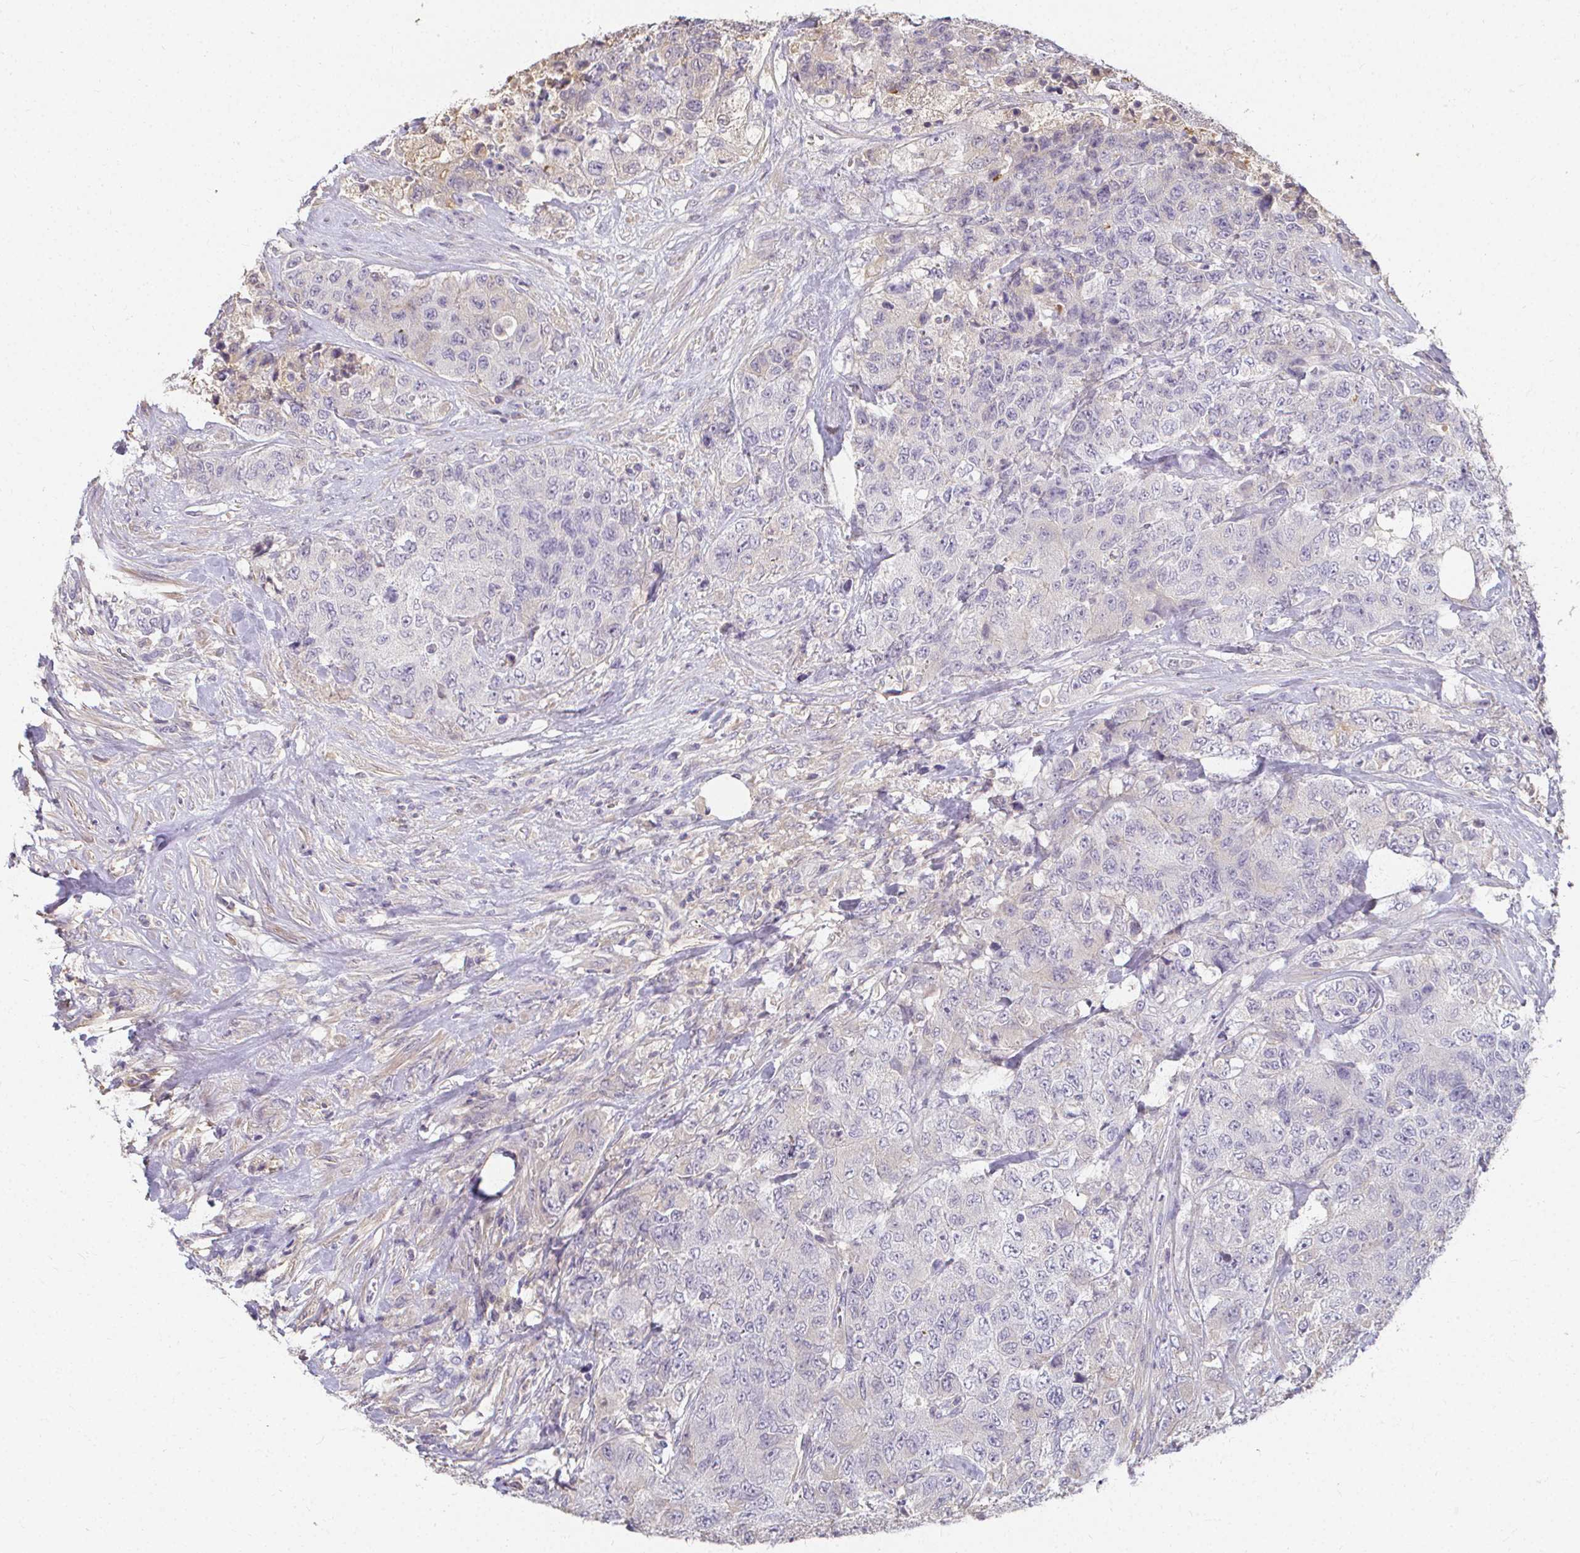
{"staining": {"intensity": "negative", "quantity": "none", "location": "none"}, "tissue": "urothelial cancer", "cell_type": "Tumor cells", "image_type": "cancer", "snomed": [{"axis": "morphology", "description": "Urothelial carcinoma, High grade"}, {"axis": "topography", "description": "Urinary bladder"}], "caption": "There is no significant staining in tumor cells of urothelial cancer.", "gene": "LOXL4", "patient": {"sex": "female", "age": 78}}